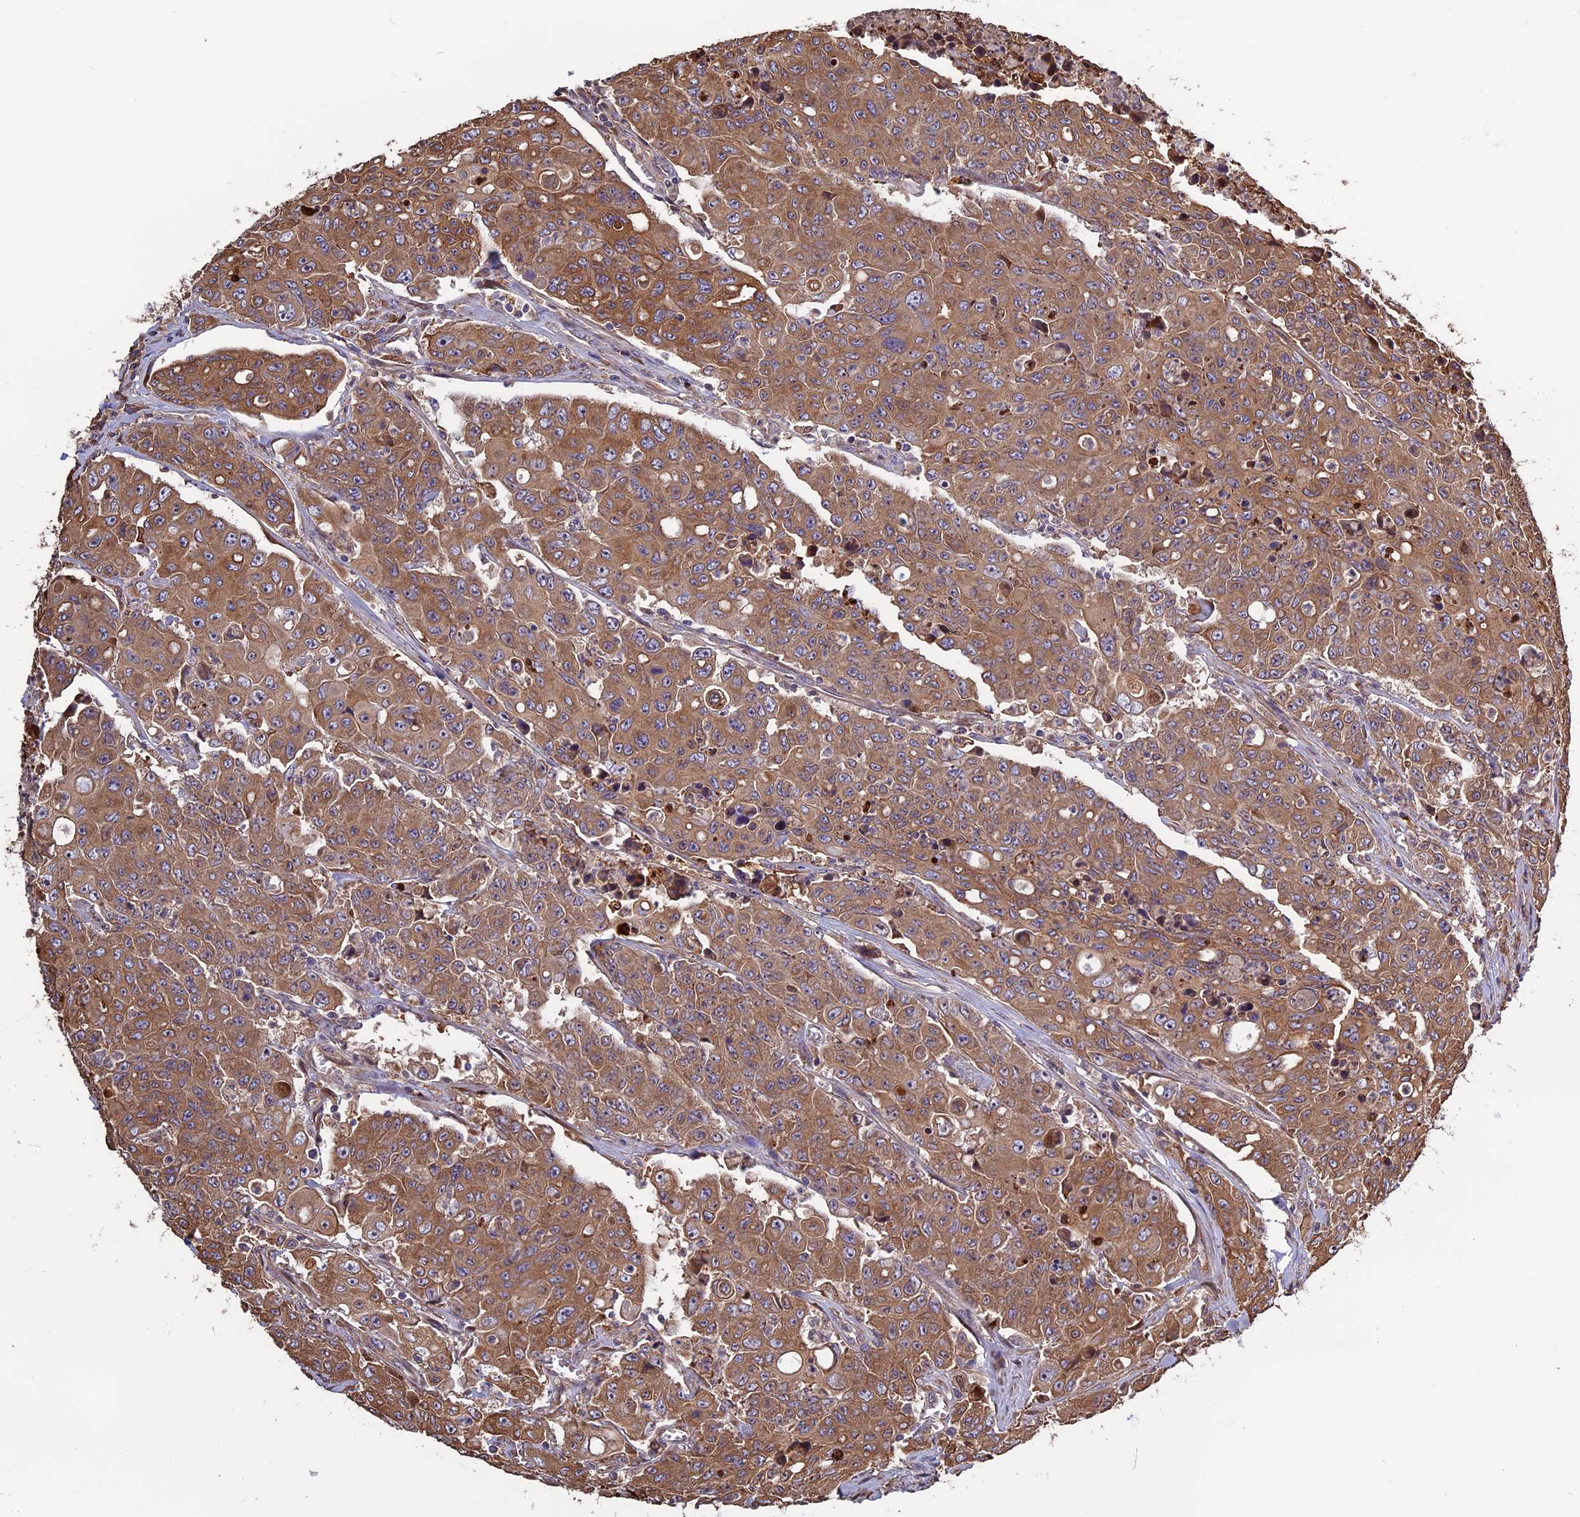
{"staining": {"intensity": "moderate", "quantity": ">75%", "location": "cytoplasmic/membranous"}, "tissue": "colorectal cancer", "cell_type": "Tumor cells", "image_type": "cancer", "snomed": [{"axis": "morphology", "description": "Adenocarcinoma, NOS"}, {"axis": "topography", "description": "Colon"}], "caption": "Immunohistochemical staining of human colorectal adenocarcinoma reveals moderate cytoplasmic/membranous protein positivity in about >75% of tumor cells.", "gene": "VWA3A", "patient": {"sex": "male", "age": 51}}